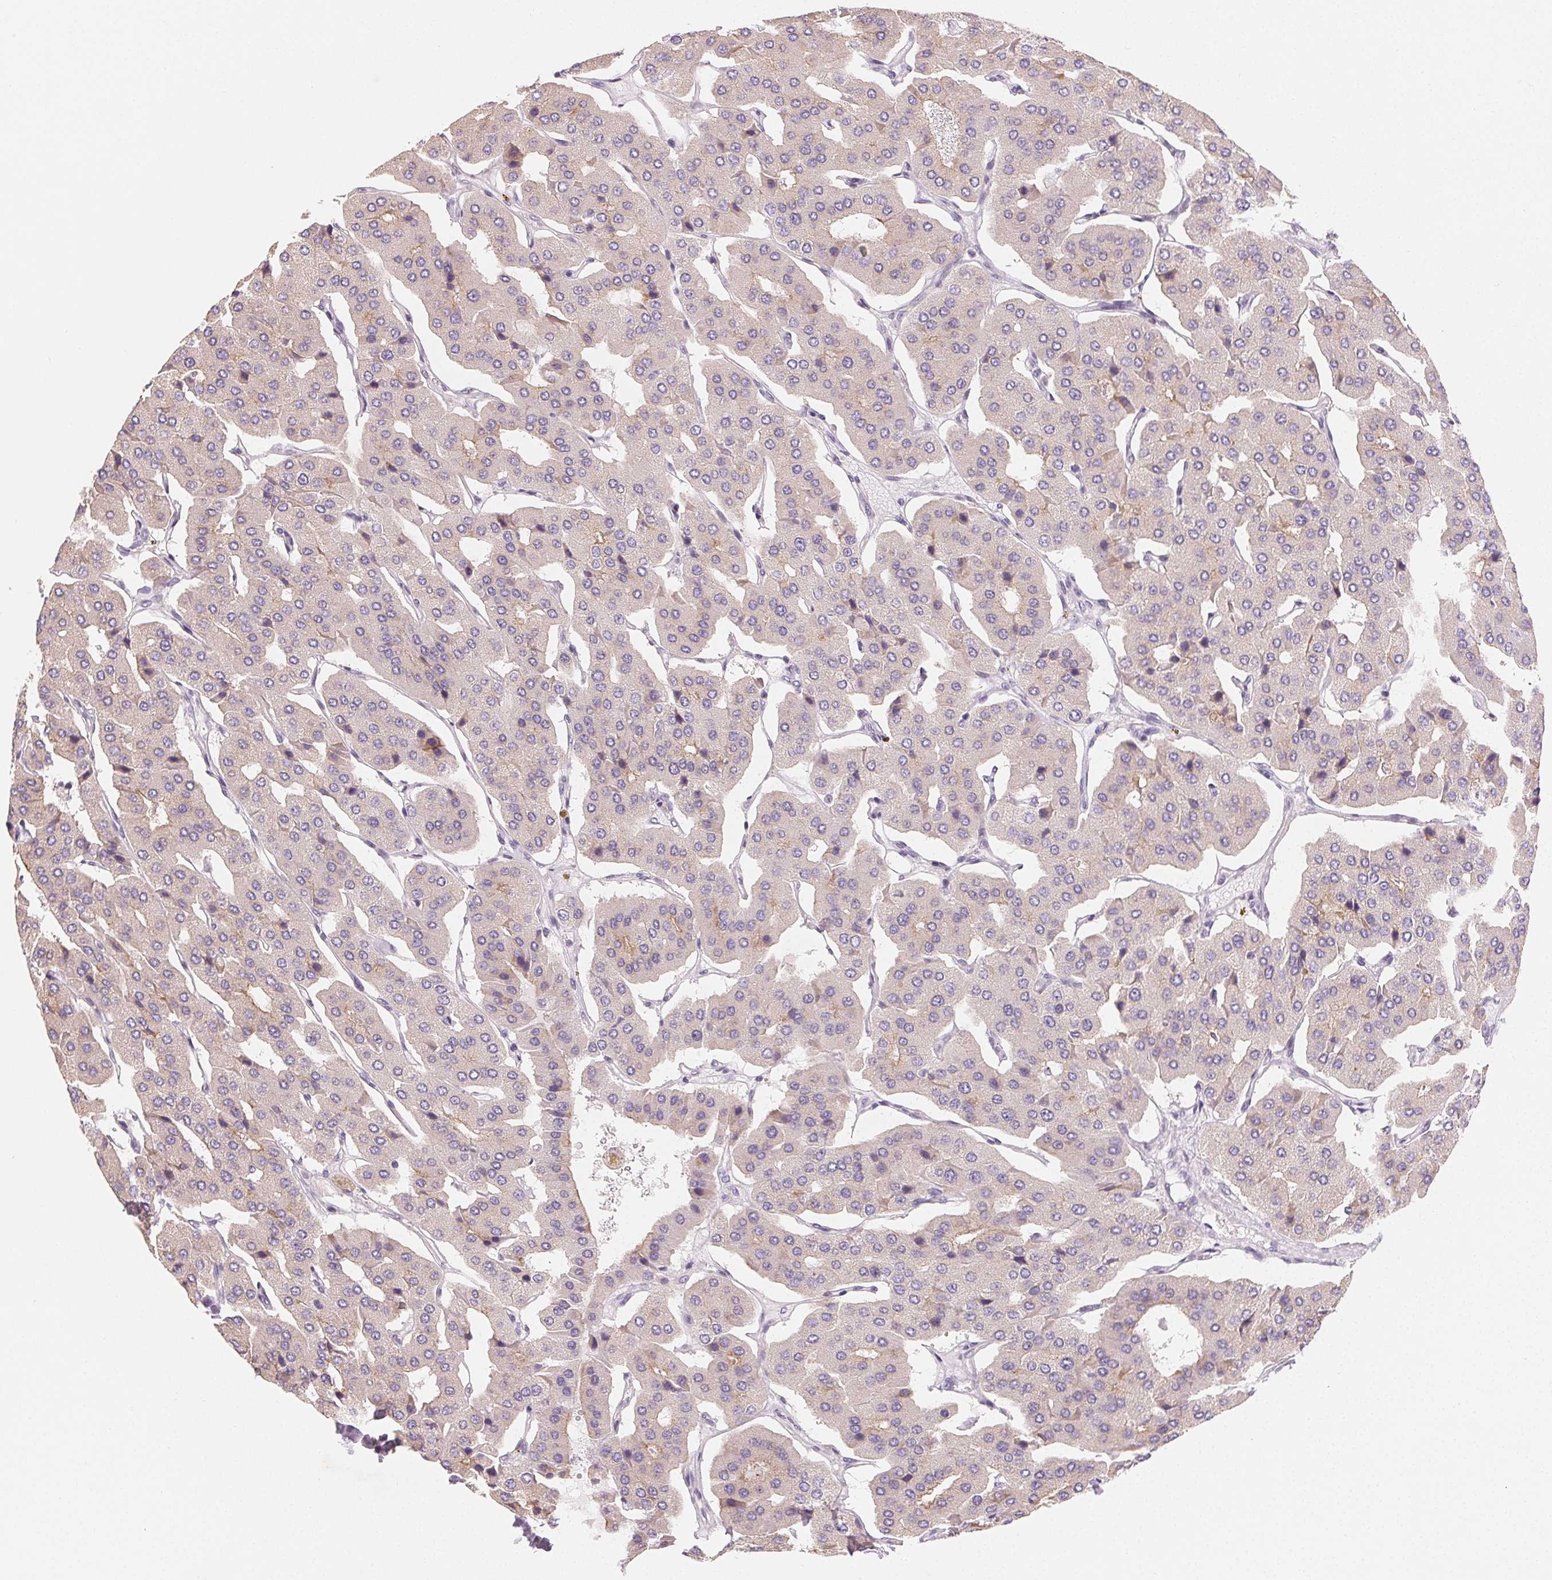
{"staining": {"intensity": "weak", "quantity": "<25%", "location": "cytoplasmic/membranous"}, "tissue": "parathyroid gland", "cell_type": "Glandular cells", "image_type": "normal", "snomed": [{"axis": "morphology", "description": "Normal tissue, NOS"}, {"axis": "morphology", "description": "Adenoma, NOS"}, {"axis": "topography", "description": "Parathyroid gland"}], "caption": "Image shows no significant protein expression in glandular cells of unremarkable parathyroid gland.", "gene": "MYBL1", "patient": {"sex": "female", "age": 86}}